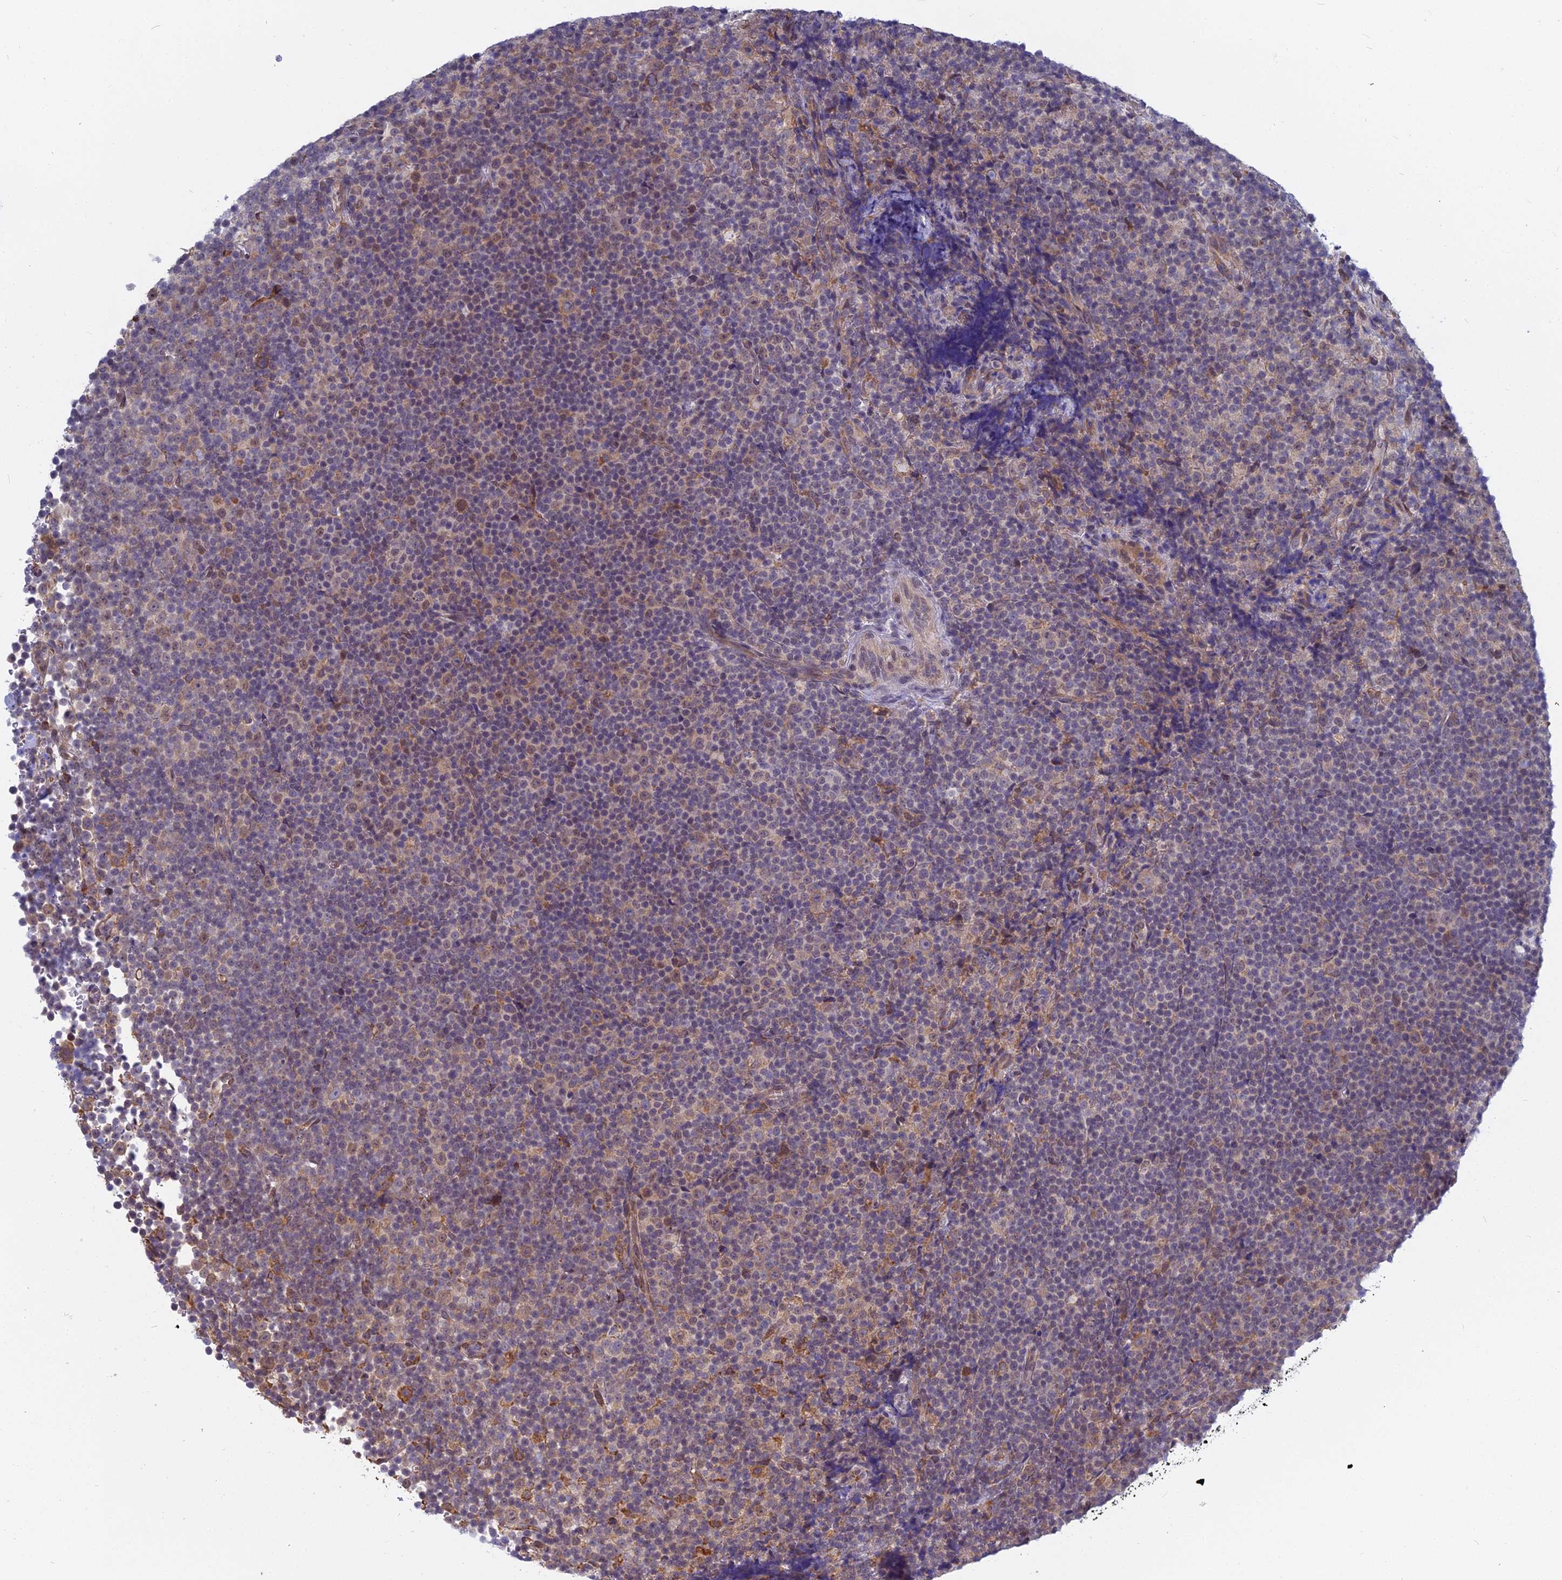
{"staining": {"intensity": "moderate", "quantity": "25%-75%", "location": "cytoplasmic/membranous"}, "tissue": "lymphoma", "cell_type": "Tumor cells", "image_type": "cancer", "snomed": [{"axis": "morphology", "description": "Malignant lymphoma, non-Hodgkin's type, Low grade"}, {"axis": "topography", "description": "Lymph node"}], "caption": "High-magnification brightfield microscopy of low-grade malignant lymphoma, non-Hodgkin's type stained with DAB (3,3'-diaminobenzidine) (brown) and counterstained with hematoxylin (blue). tumor cells exhibit moderate cytoplasmic/membranous staining is present in approximately25%-75% of cells.", "gene": "KIAA1143", "patient": {"sex": "female", "age": 67}}